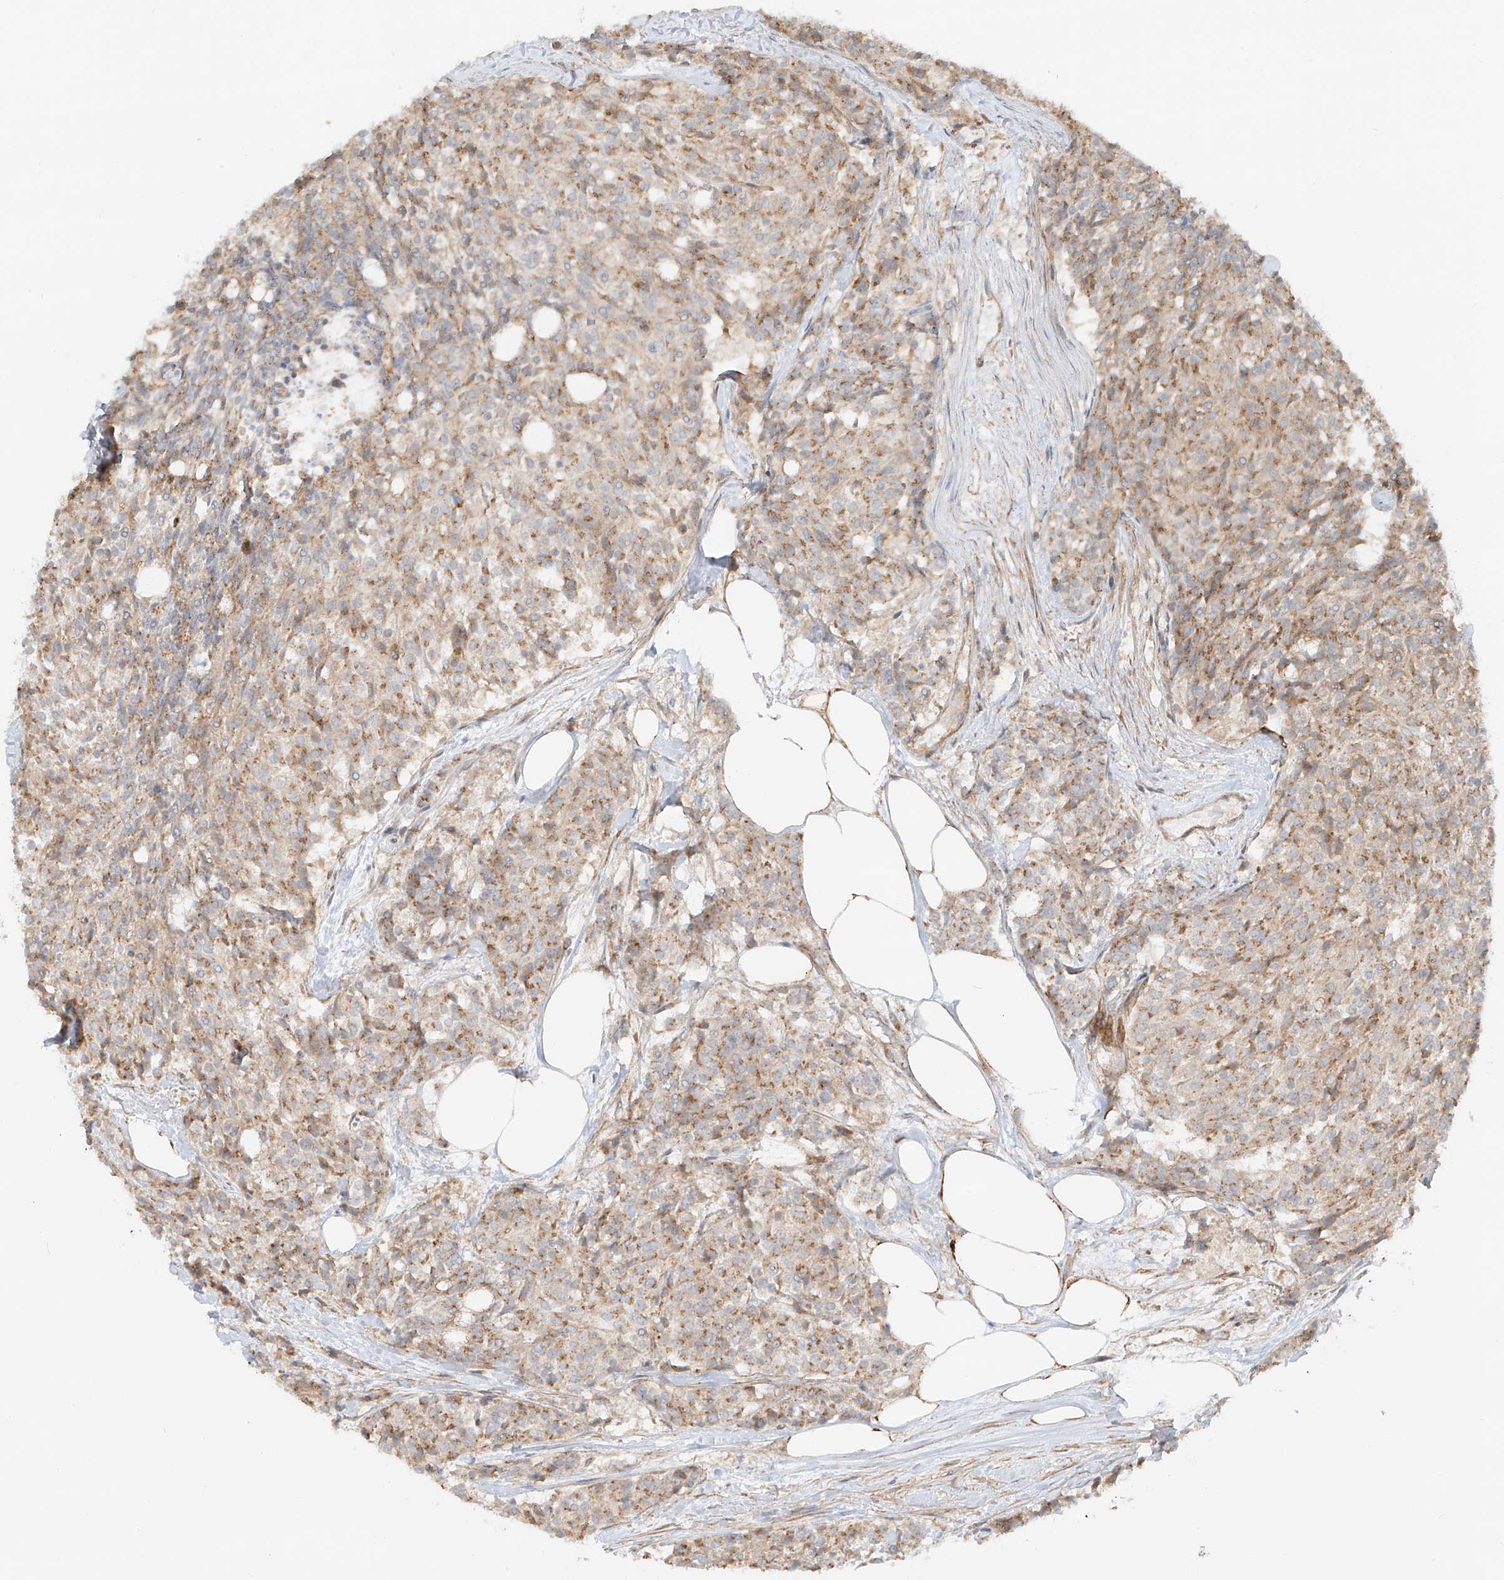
{"staining": {"intensity": "weak", "quantity": ">75%", "location": "cytoplasmic/membranous"}, "tissue": "carcinoid", "cell_type": "Tumor cells", "image_type": "cancer", "snomed": [{"axis": "morphology", "description": "Carcinoid, malignant, NOS"}, {"axis": "topography", "description": "Pancreas"}], "caption": "Malignant carcinoid was stained to show a protein in brown. There is low levels of weak cytoplasmic/membranous expression in approximately >75% of tumor cells.", "gene": "ZNF287", "patient": {"sex": "female", "age": 54}}